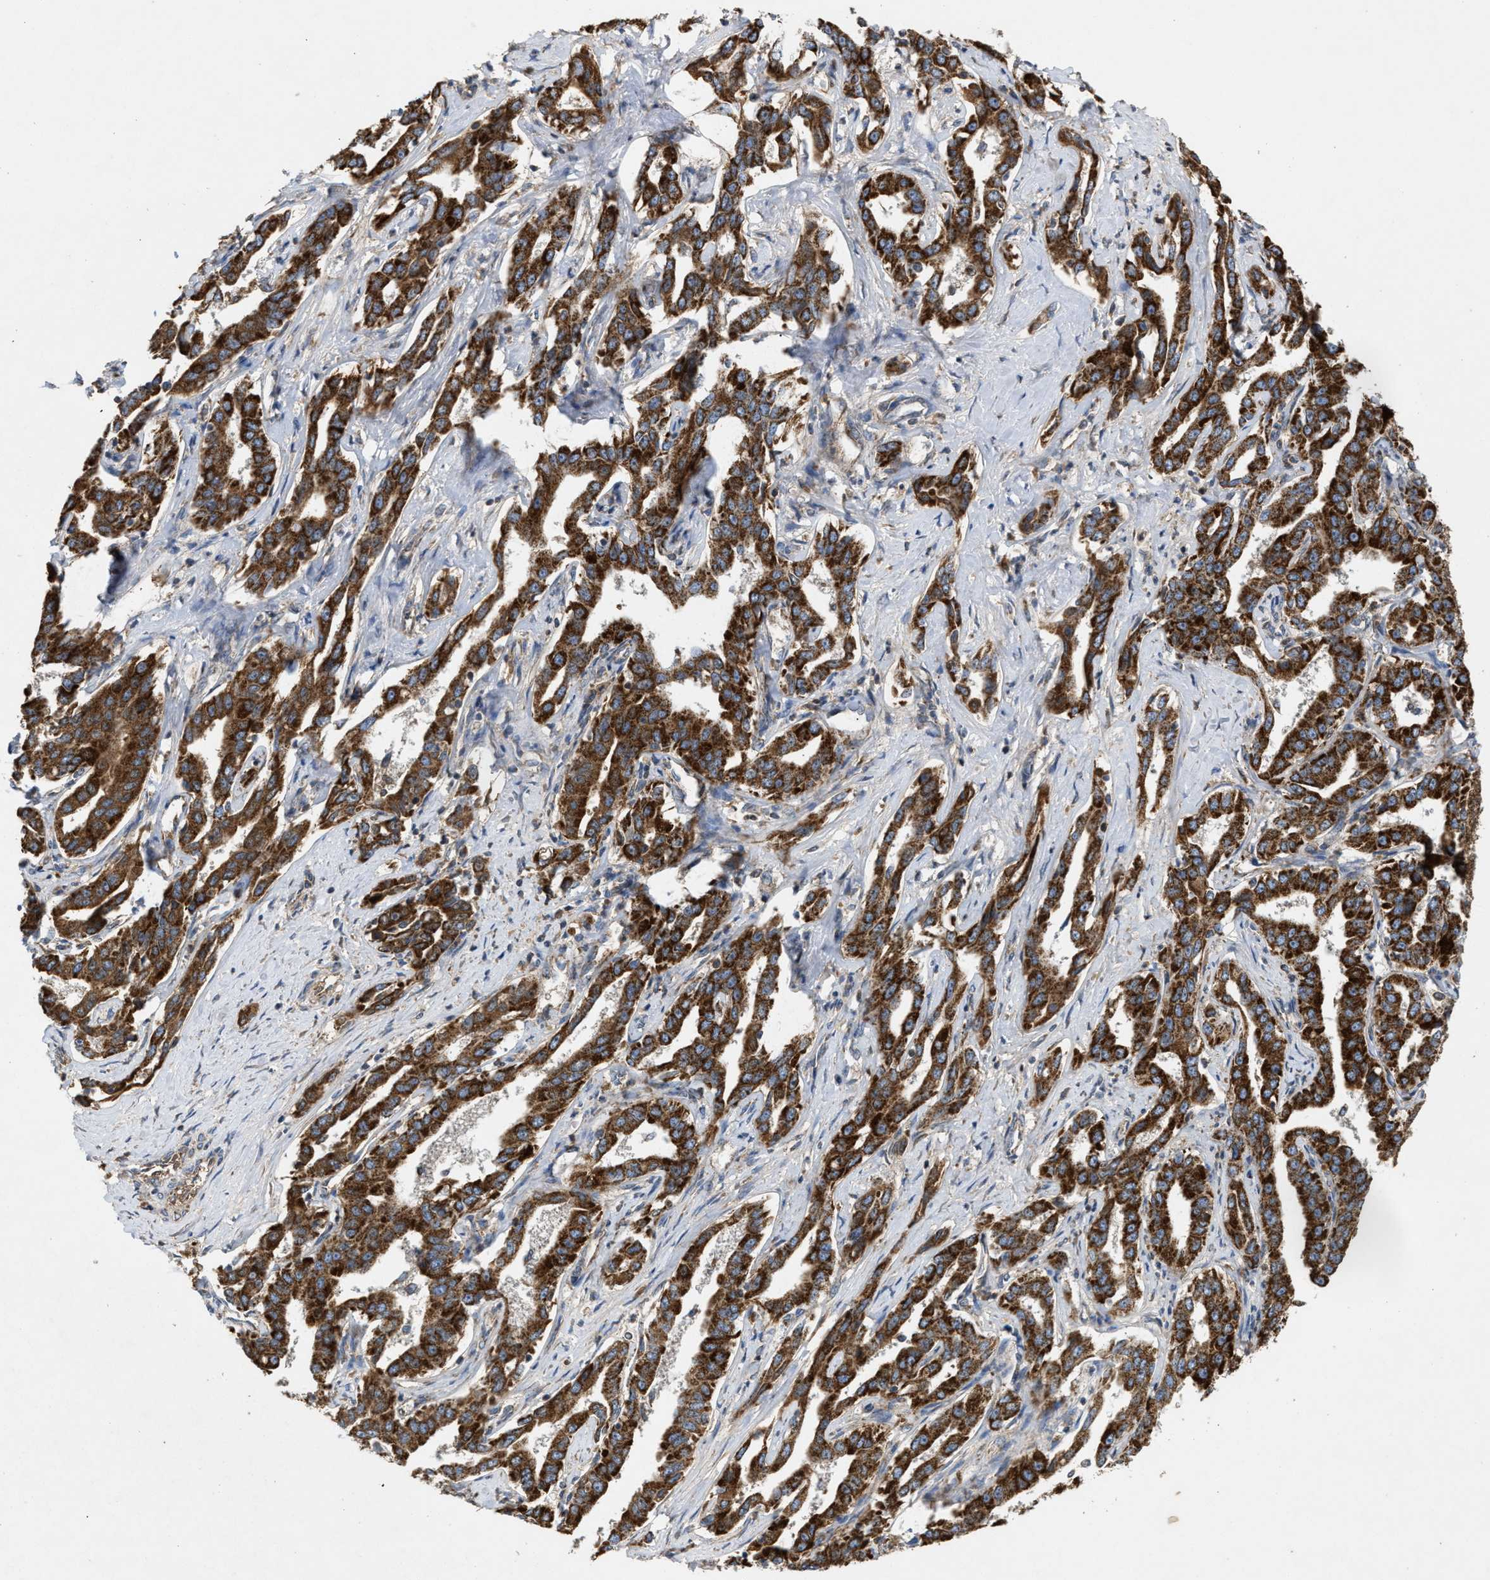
{"staining": {"intensity": "strong", "quantity": ">75%", "location": "cytoplasmic/membranous"}, "tissue": "liver cancer", "cell_type": "Tumor cells", "image_type": "cancer", "snomed": [{"axis": "morphology", "description": "Cholangiocarcinoma"}, {"axis": "topography", "description": "Liver"}], "caption": "A brown stain labels strong cytoplasmic/membranous expression of a protein in human liver cancer (cholangiocarcinoma) tumor cells. The protein is stained brown, and the nuclei are stained in blue (DAB (3,3'-diaminobenzidine) IHC with brightfield microscopy, high magnification).", "gene": "TACO1", "patient": {"sex": "male", "age": 59}}